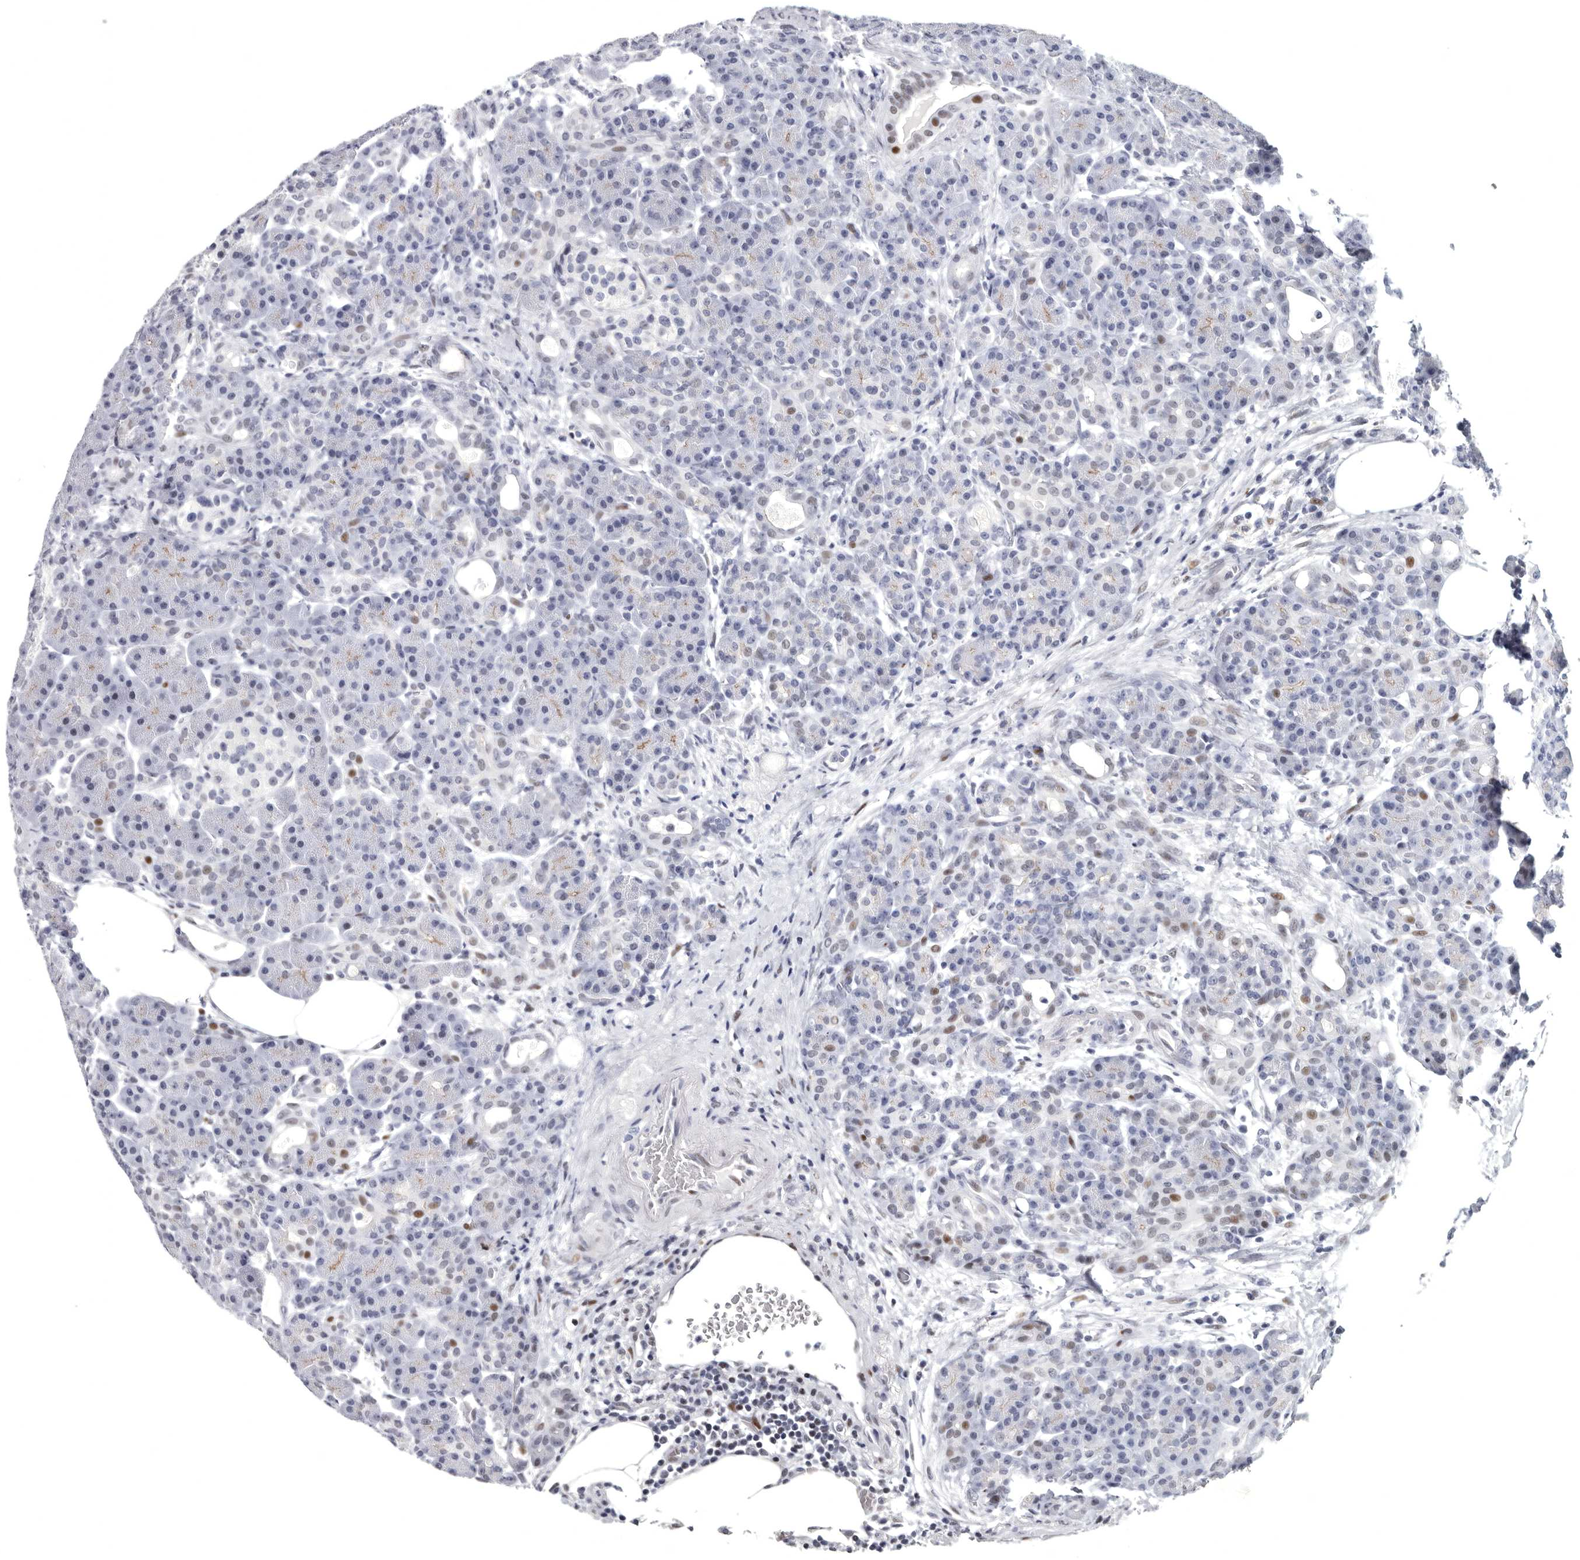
{"staining": {"intensity": "moderate", "quantity": "<25%", "location": "nuclear"}, "tissue": "pancreas", "cell_type": "Exocrine glandular cells", "image_type": "normal", "snomed": [{"axis": "morphology", "description": "Normal tissue, NOS"}, {"axis": "topography", "description": "Pancreas"}], "caption": "IHC micrograph of normal pancreas: human pancreas stained using IHC reveals low levels of moderate protein expression localized specifically in the nuclear of exocrine glandular cells, appearing as a nuclear brown color.", "gene": "WRAP73", "patient": {"sex": "male", "age": 63}}